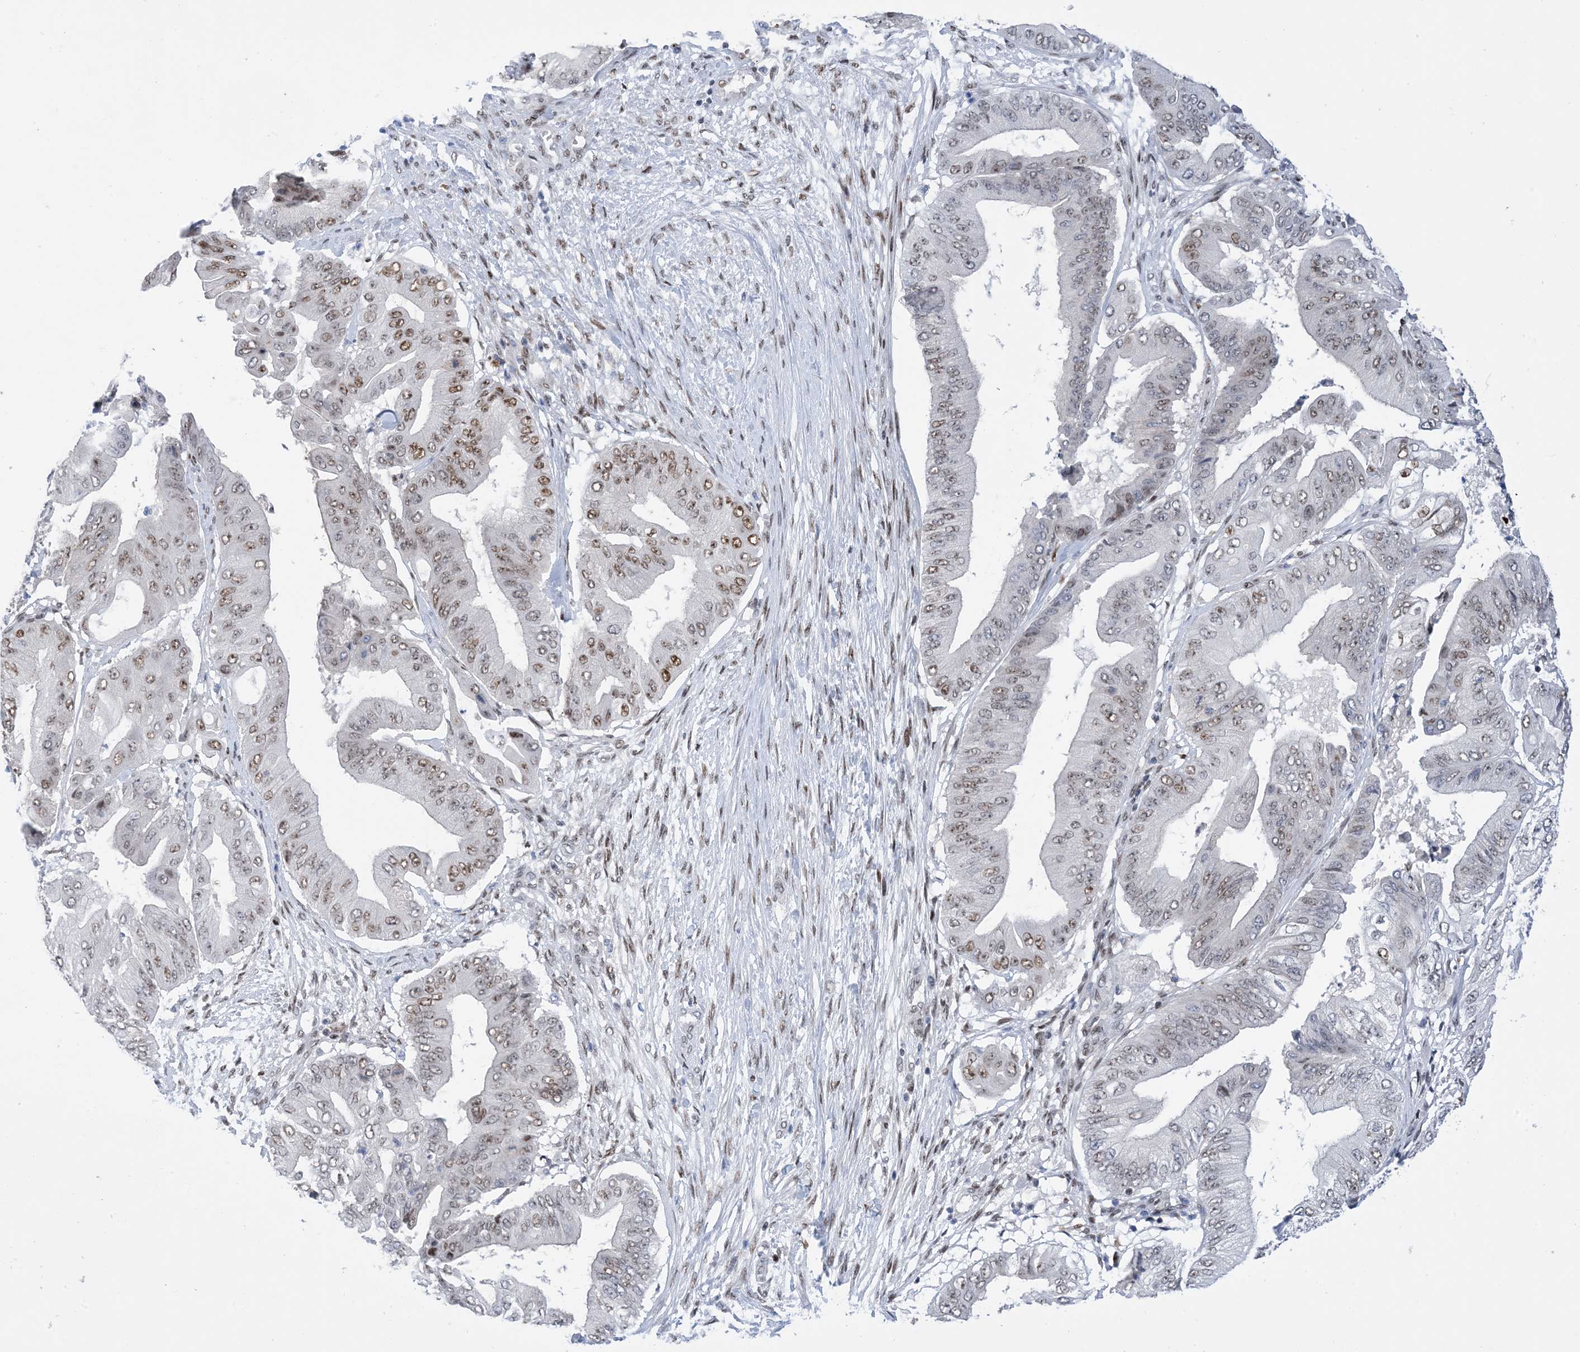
{"staining": {"intensity": "moderate", "quantity": ">75%", "location": "nuclear"}, "tissue": "pancreatic cancer", "cell_type": "Tumor cells", "image_type": "cancer", "snomed": [{"axis": "morphology", "description": "Adenocarcinoma, NOS"}, {"axis": "topography", "description": "Pancreas"}], "caption": "Adenocarcinoma (pancreatic) was stained to show a protein in brown. There is medium levels of moderate nuclear staining in approximately >75% of tumor cells.", "gene": "TSPYL1", "patient": {"sex": "female", "age": 77}}